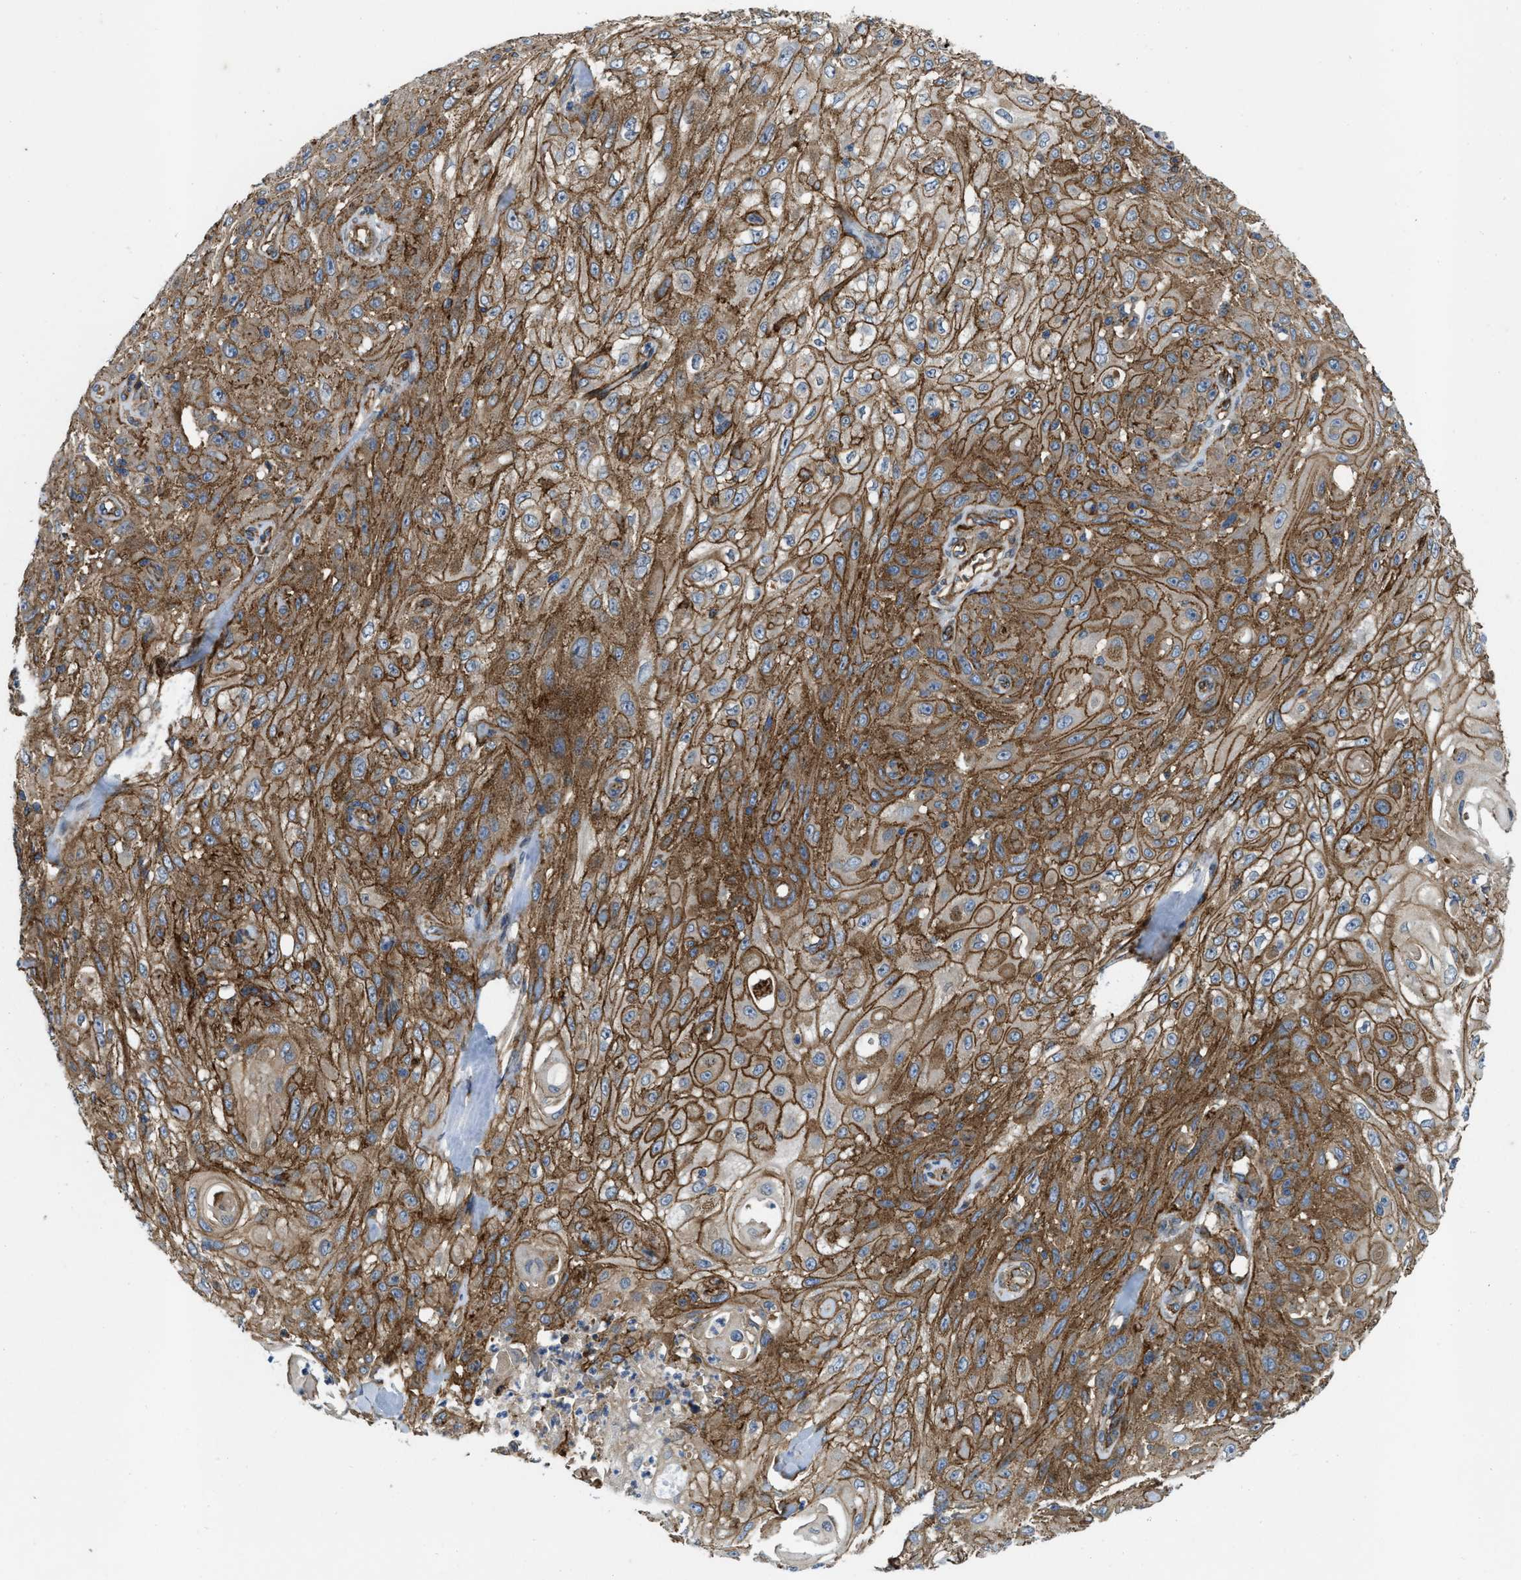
{"staining": {"intensity": "strong", "quantity": ">75%", "location": "cytoplasmic/membranous"}, "tissue": "skin cancer", "cell_type": "Tumor cells", "image_type": "cancer", "snomed": [{"axis": "morphology", "description": "Squamous cell carcinoma, NOS"}, {"axis": "topography", "description": "Skin"}], "caption": "Tumor cells reveal high levels of strong cytoplasmic/membranous positivity in about >75% of cells in human skin cancer (squamous cell carcinoma).", "gene": "ERC1", "patient": {"sex": "male", "age": 75}}